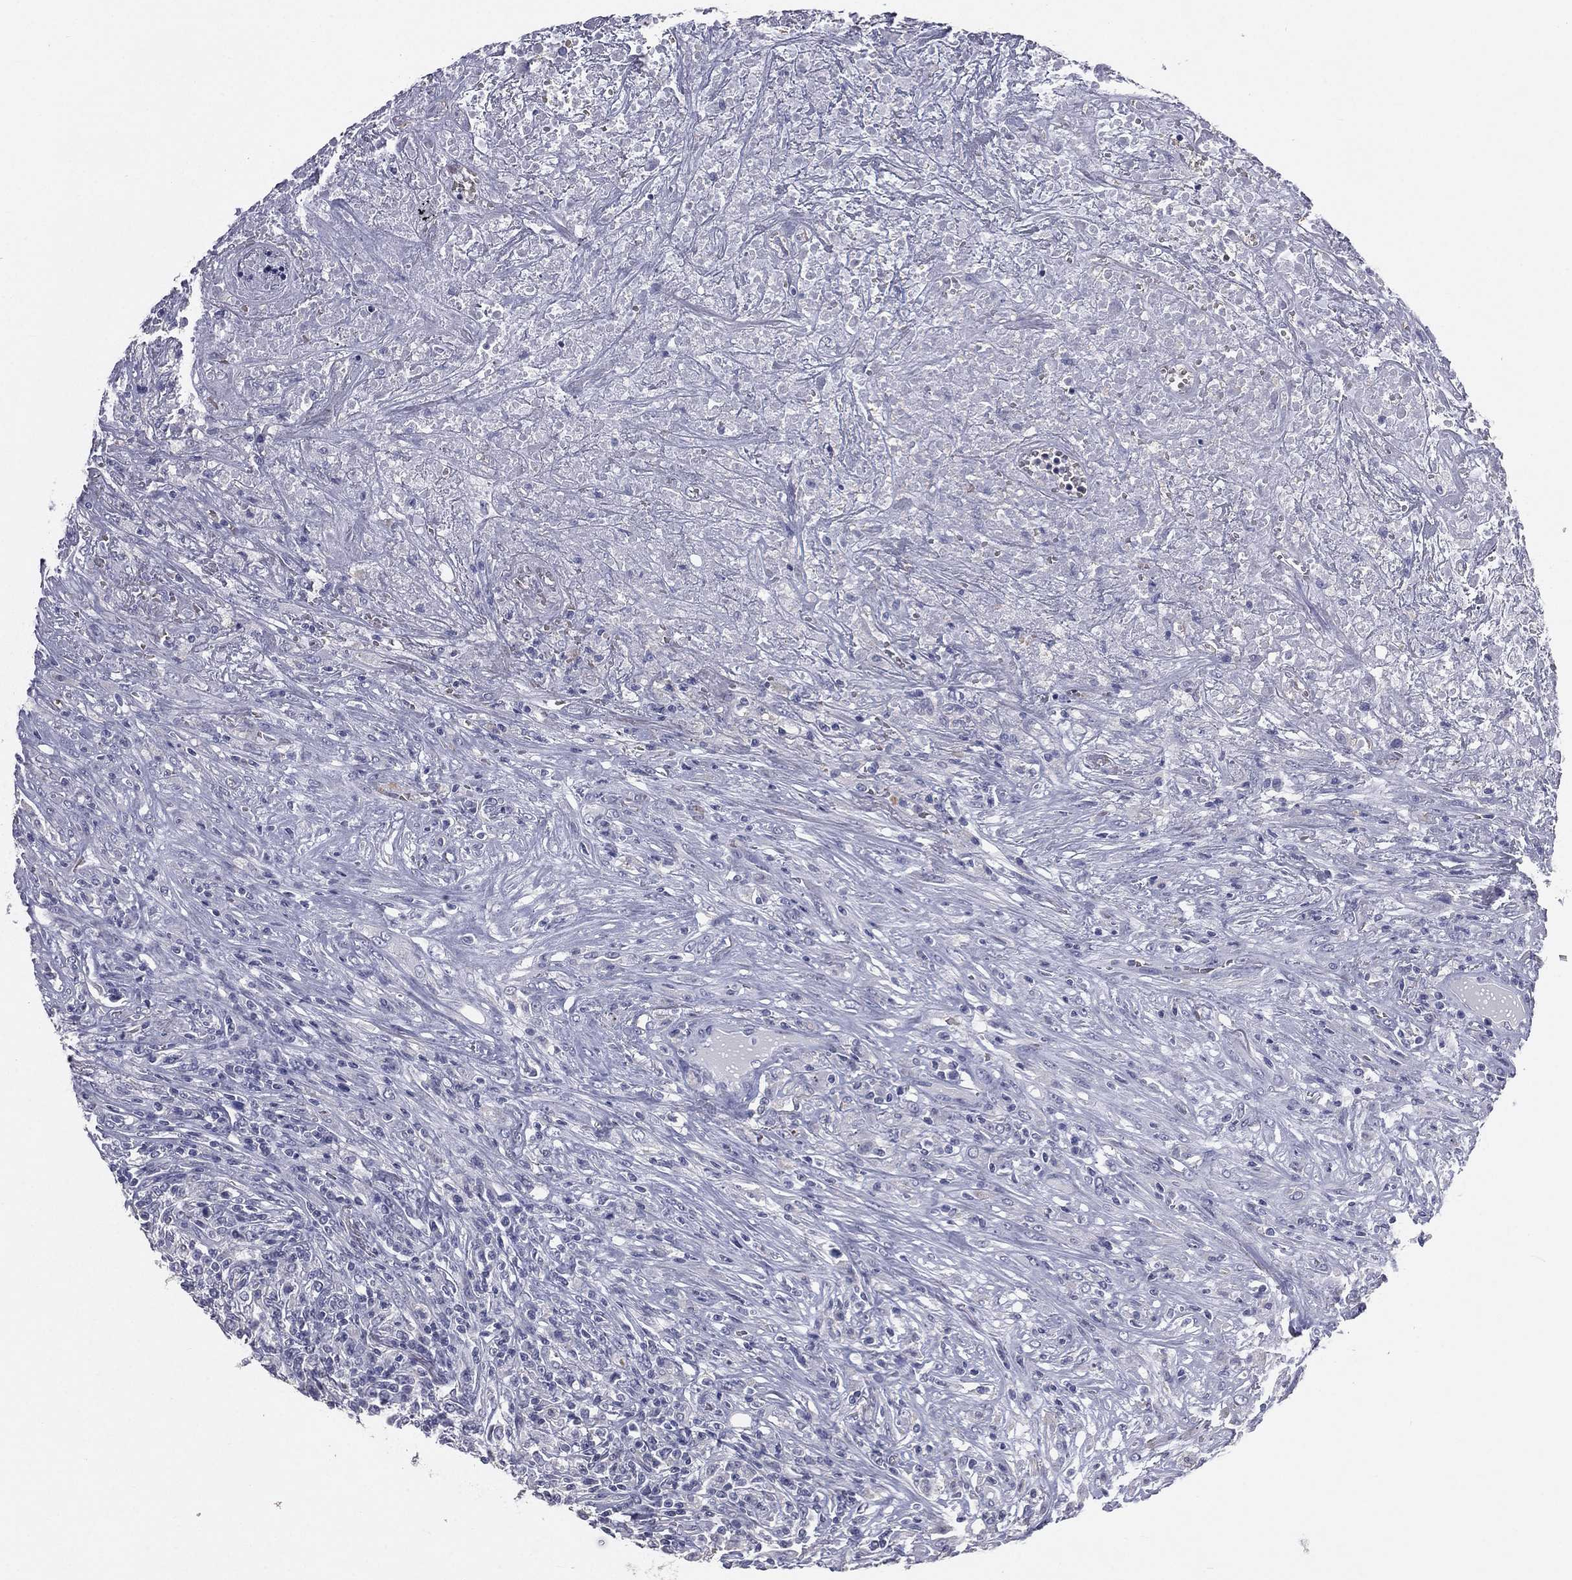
{"staining": {"intensity": "negative", "quantity": "none", "location": "none"}, "tissue": "lymphoma", "cell_type": "Tumor cells", "image_type": "cancer", "snomed": [{"axis": "morphology", "description": "Malignant lymphoma, non-Hodgkin's type, High grade"}, {"axis": "topography", "description": "Lung"}], "caption": "DAB immunohistochemical staining of human lymphoma shows no significant staining in tumor cells. (Brightfield microscopy of DAB immunohistochemistry (IHC) at high magnification).", "gene": "ESX1", "patient": {"sex": "male", "age": 79}}